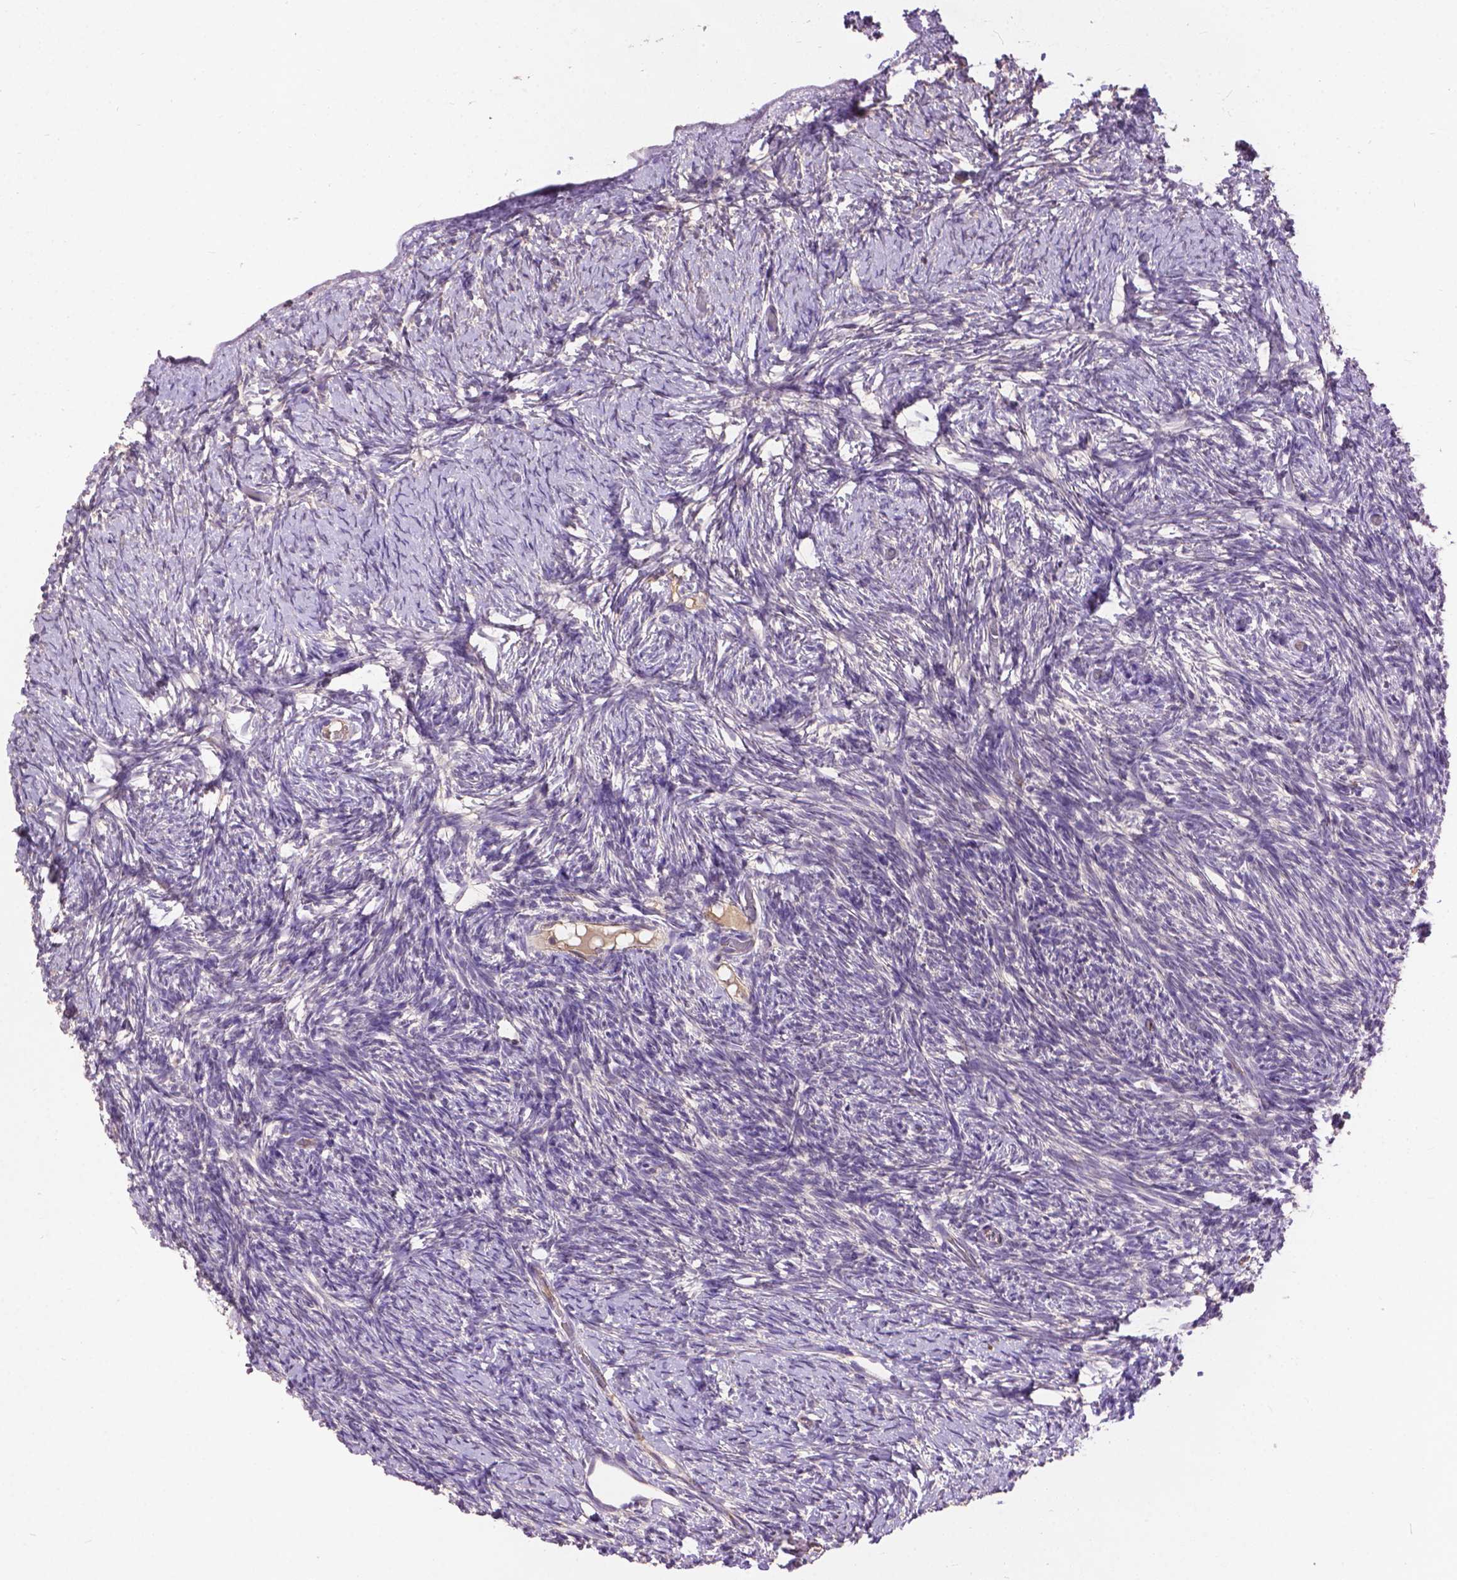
{"staining": {"intensity": "negative", "quantity": "none", "location": "none"}, "tissue": "ovary", "cell_type": "Ovarian stroma cells", "image_type": "normal", "snomed": [{"axis": "morphology", "description": "Normal tissue, NOS"}, {"axis": "topography", "description": "Ovary"}], "caption": "A high-resolution image shows IHC staining of normal ovary, which demonstrates no significant staining in ovarian stroma cells.", "gene": "ZNF337", "patient": {"sex": "female", "age": 39}}